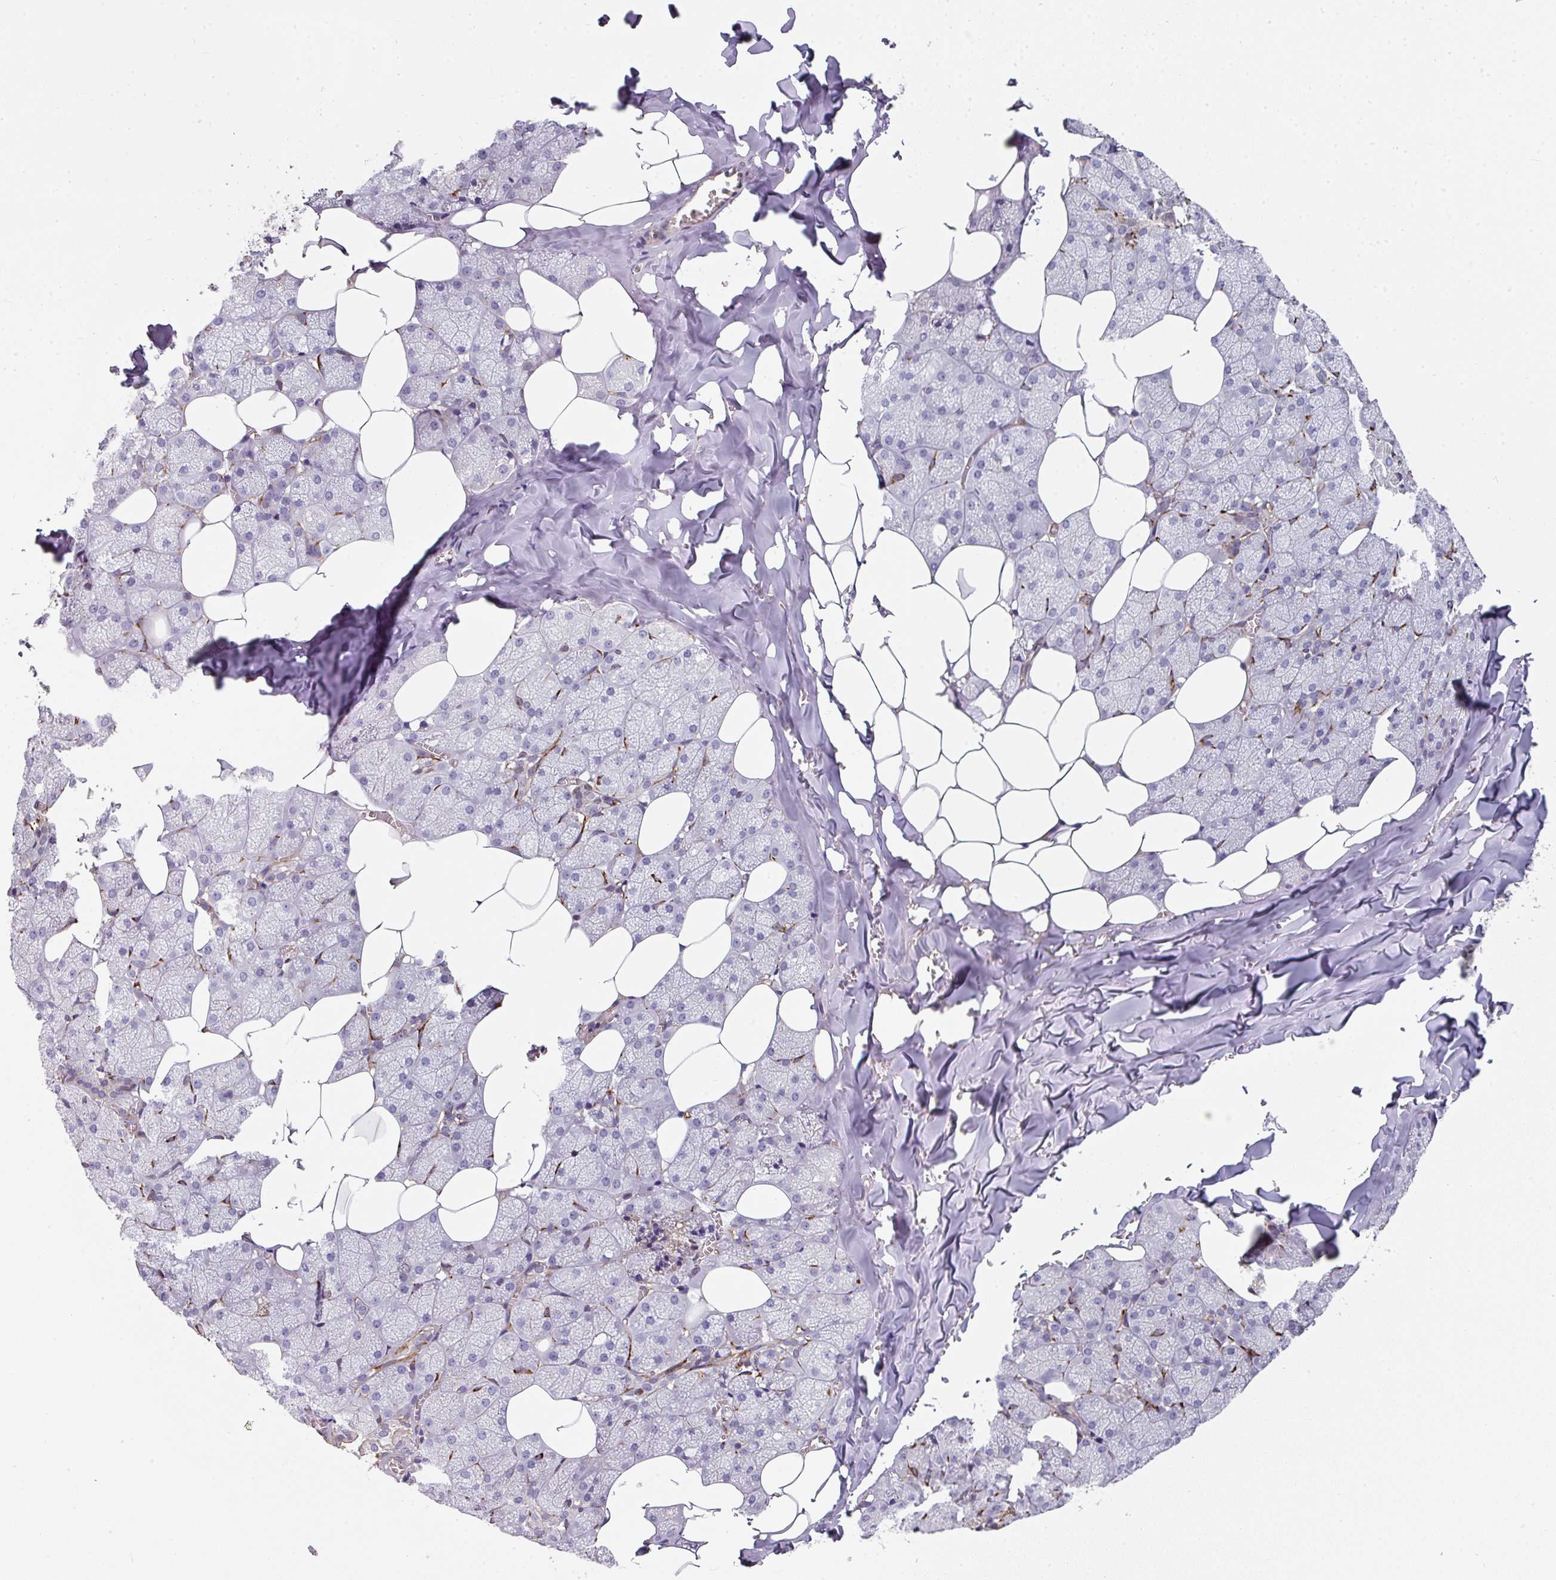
{"staining": {"intensity": "strong", "quantity": "25%-75%", "location": "cytoplasmic/membranous"}, "tissue": "salivary gland", "cell_type": "Glandular cells", "image_type": "normal", "snomed": [{"axis": "morphology", "description": "Normal tissue, NOS"}, {"axis": "topography", "description": "Salivary gland"}, {"axis": "topography", "description": "Peripheral nerve tissue"}], "caption": "Protein analysis of unremarkable salivary gland demonstrates strong cytoplasmic/membranous expression in approximately 25%-75% of glandular cells.", "gene": "BEND5", "patient": {"sex": "male", "age": 38}}